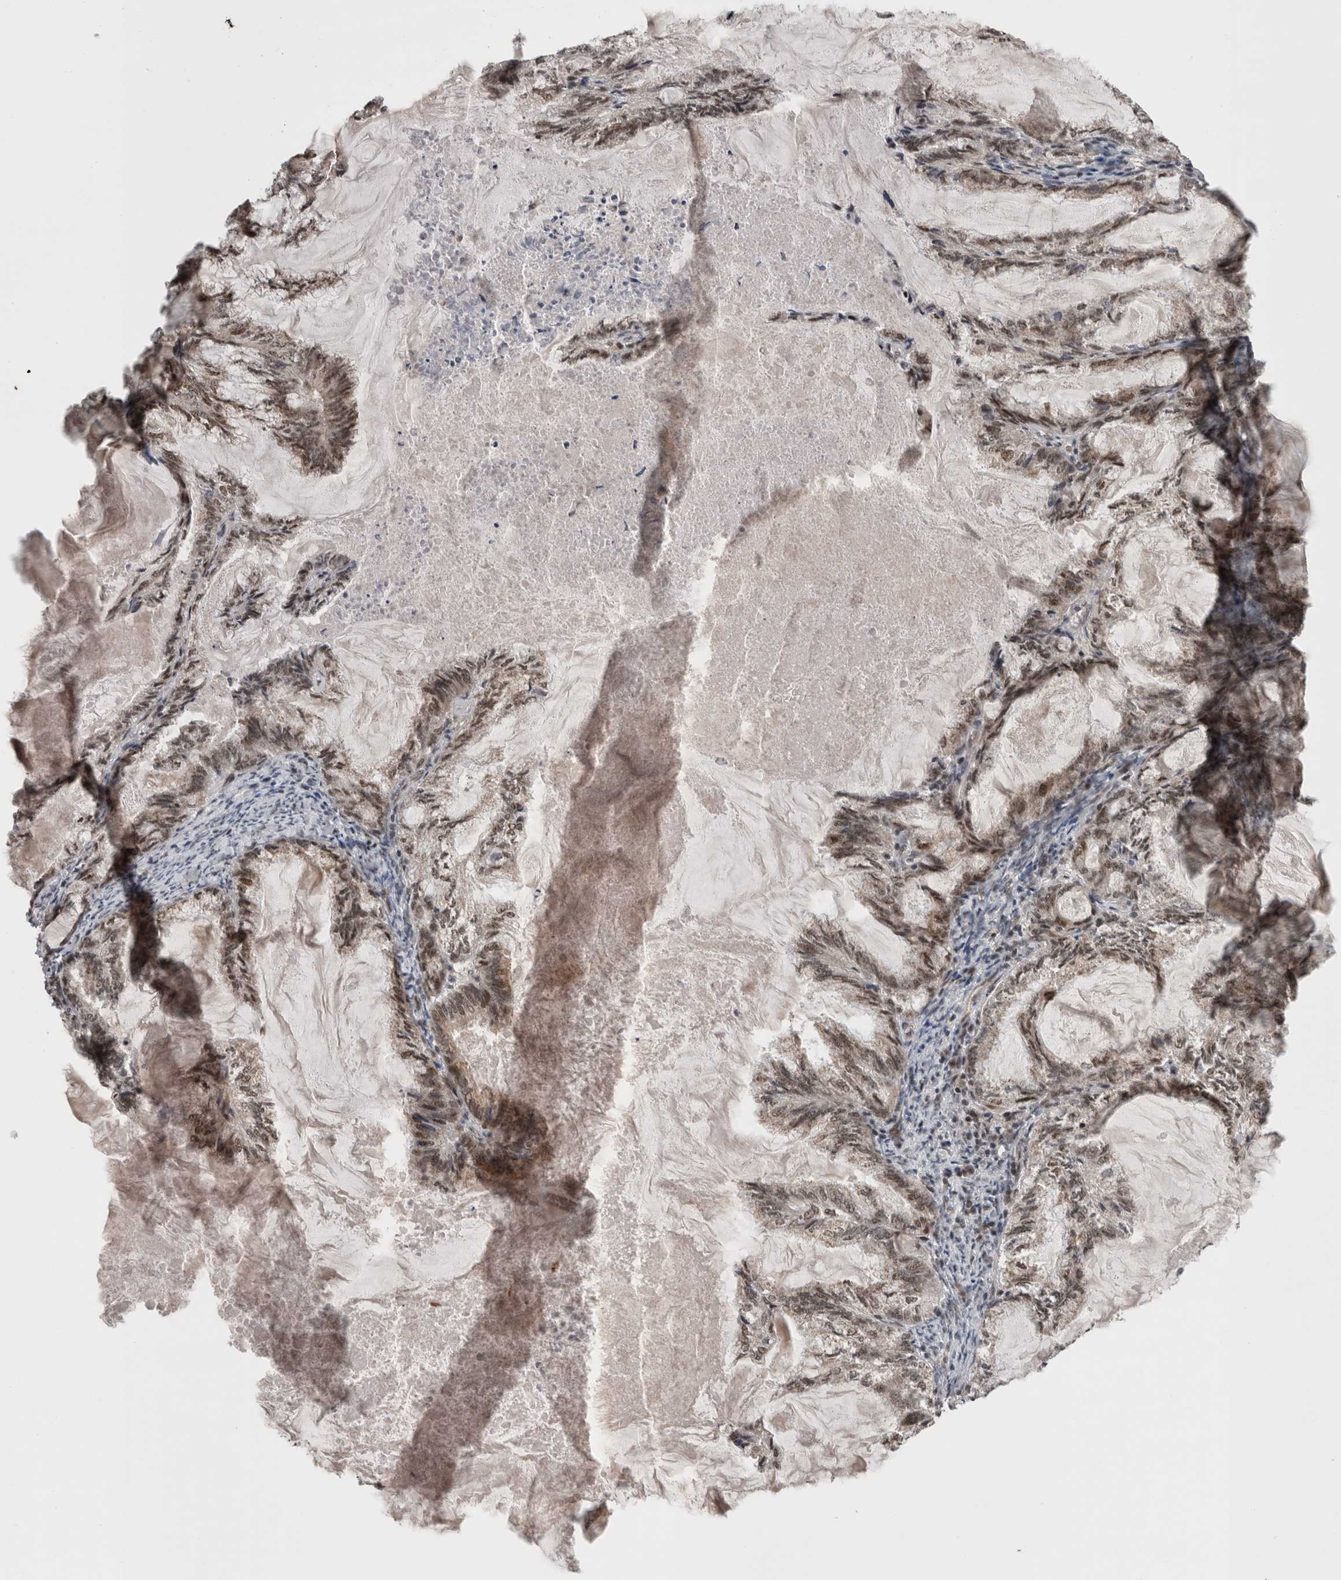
{"staining": {"intensity": "weak", "quantity": ">75%", "location": "nuclear"}, "tissue": "endometrial cancer", "cell_type": "Tumor cells", "image_type": "cancer", "snomed": [{"axis": "morphology", "description": "Adenocarcinoma, NOS"}, {"axis": "topography", "description": "Endometrium"}], "caption": "A low amount of weak nuclear expression is seen in about >75% of tumor cells in endometrial cancer (adenocarcinoma) tissue.", "gene": "CPSF2", "patient": {"sex": "female", "age": 86}}